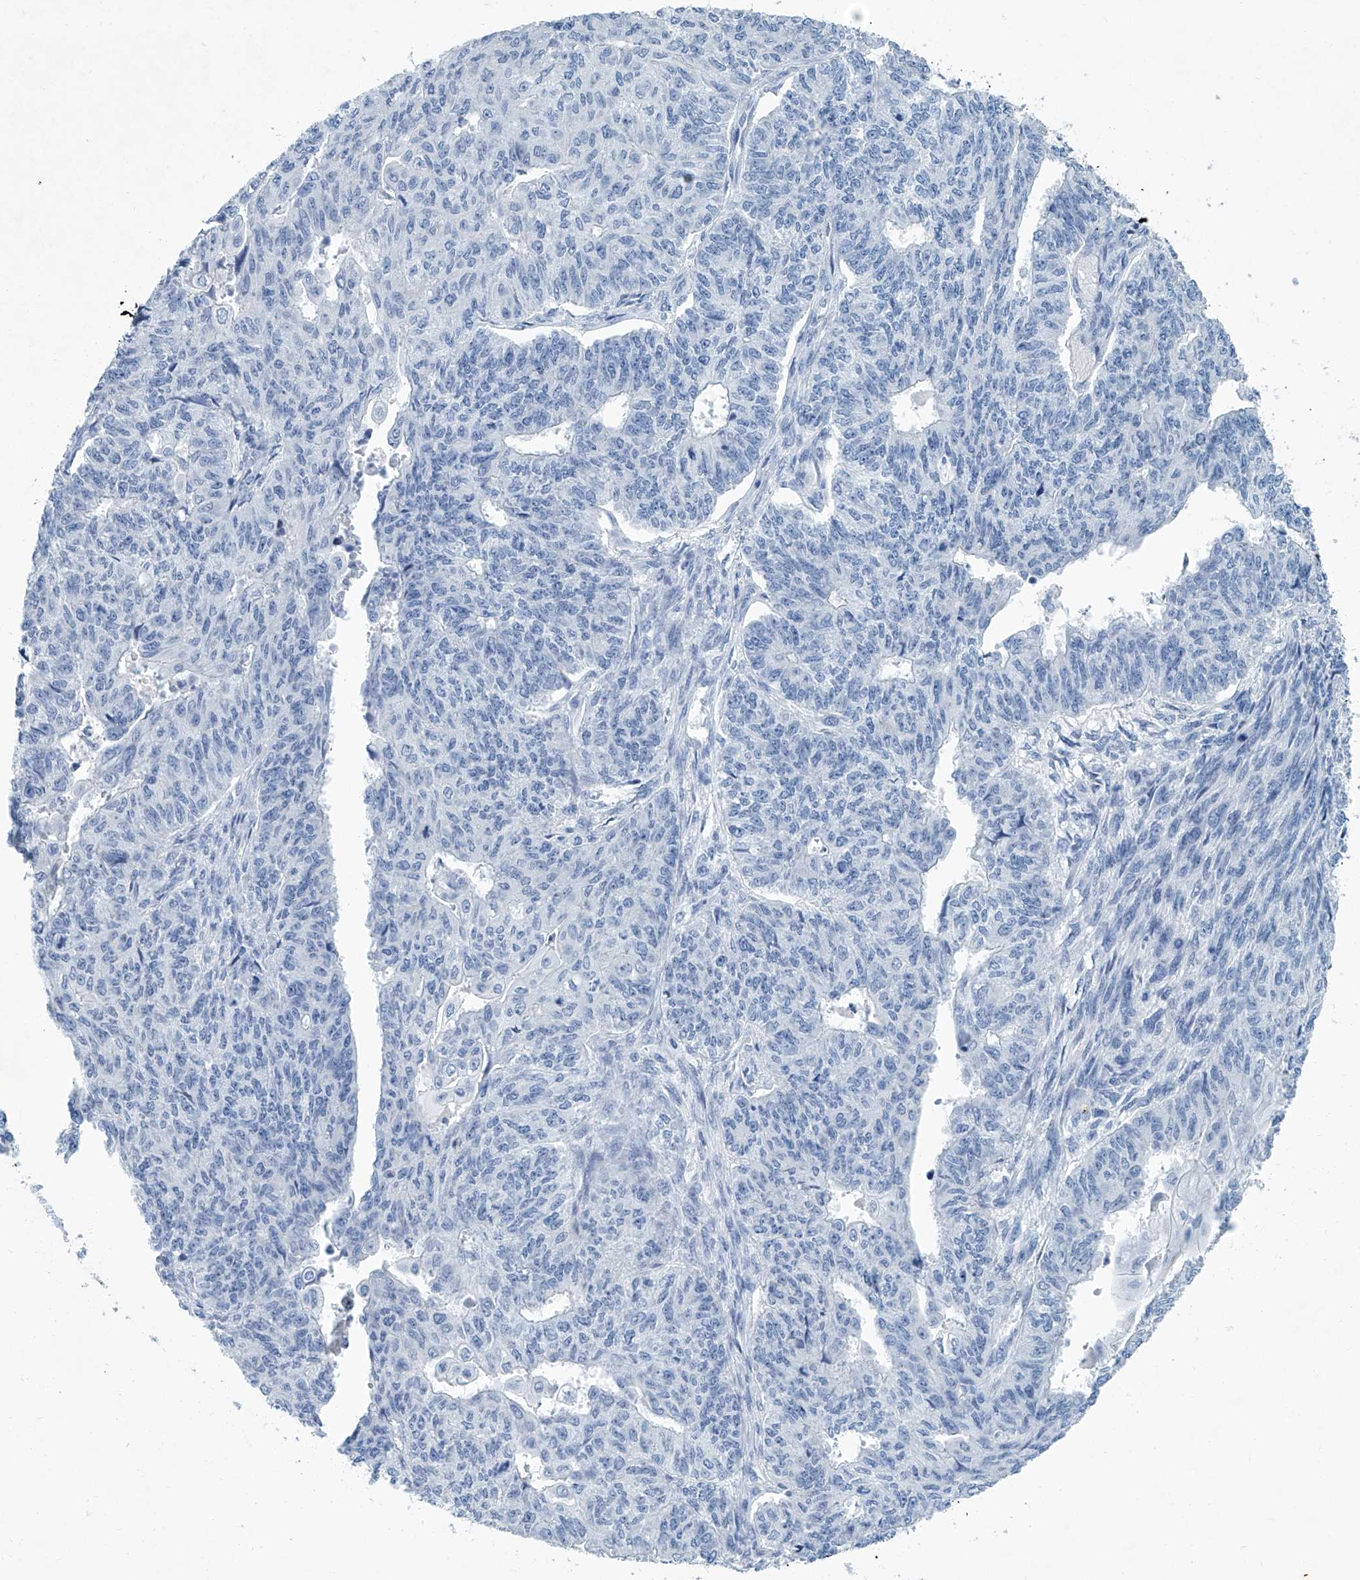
{"staining": {"intensity": "negative", "quantity": "none", "location": "none"}, "tissue": "endometrial cancer", "cell_type": "Tumor cells", "image_type": "cancer", "snomed": [{"axis": "morphology", "description": "Adenocarcinoma, NOS"}, {"axis": "topography", "description": "Endometrium"}], "caption": "High magnification brightfield microscopy of endometrial adenocarcinoma stained with DAB (brown) and counterstained with hematoxylin (blue): tumor cells show no significant expression.", "gene": "CYP2A7", "patient": {"sex": "female", "age": 32}}